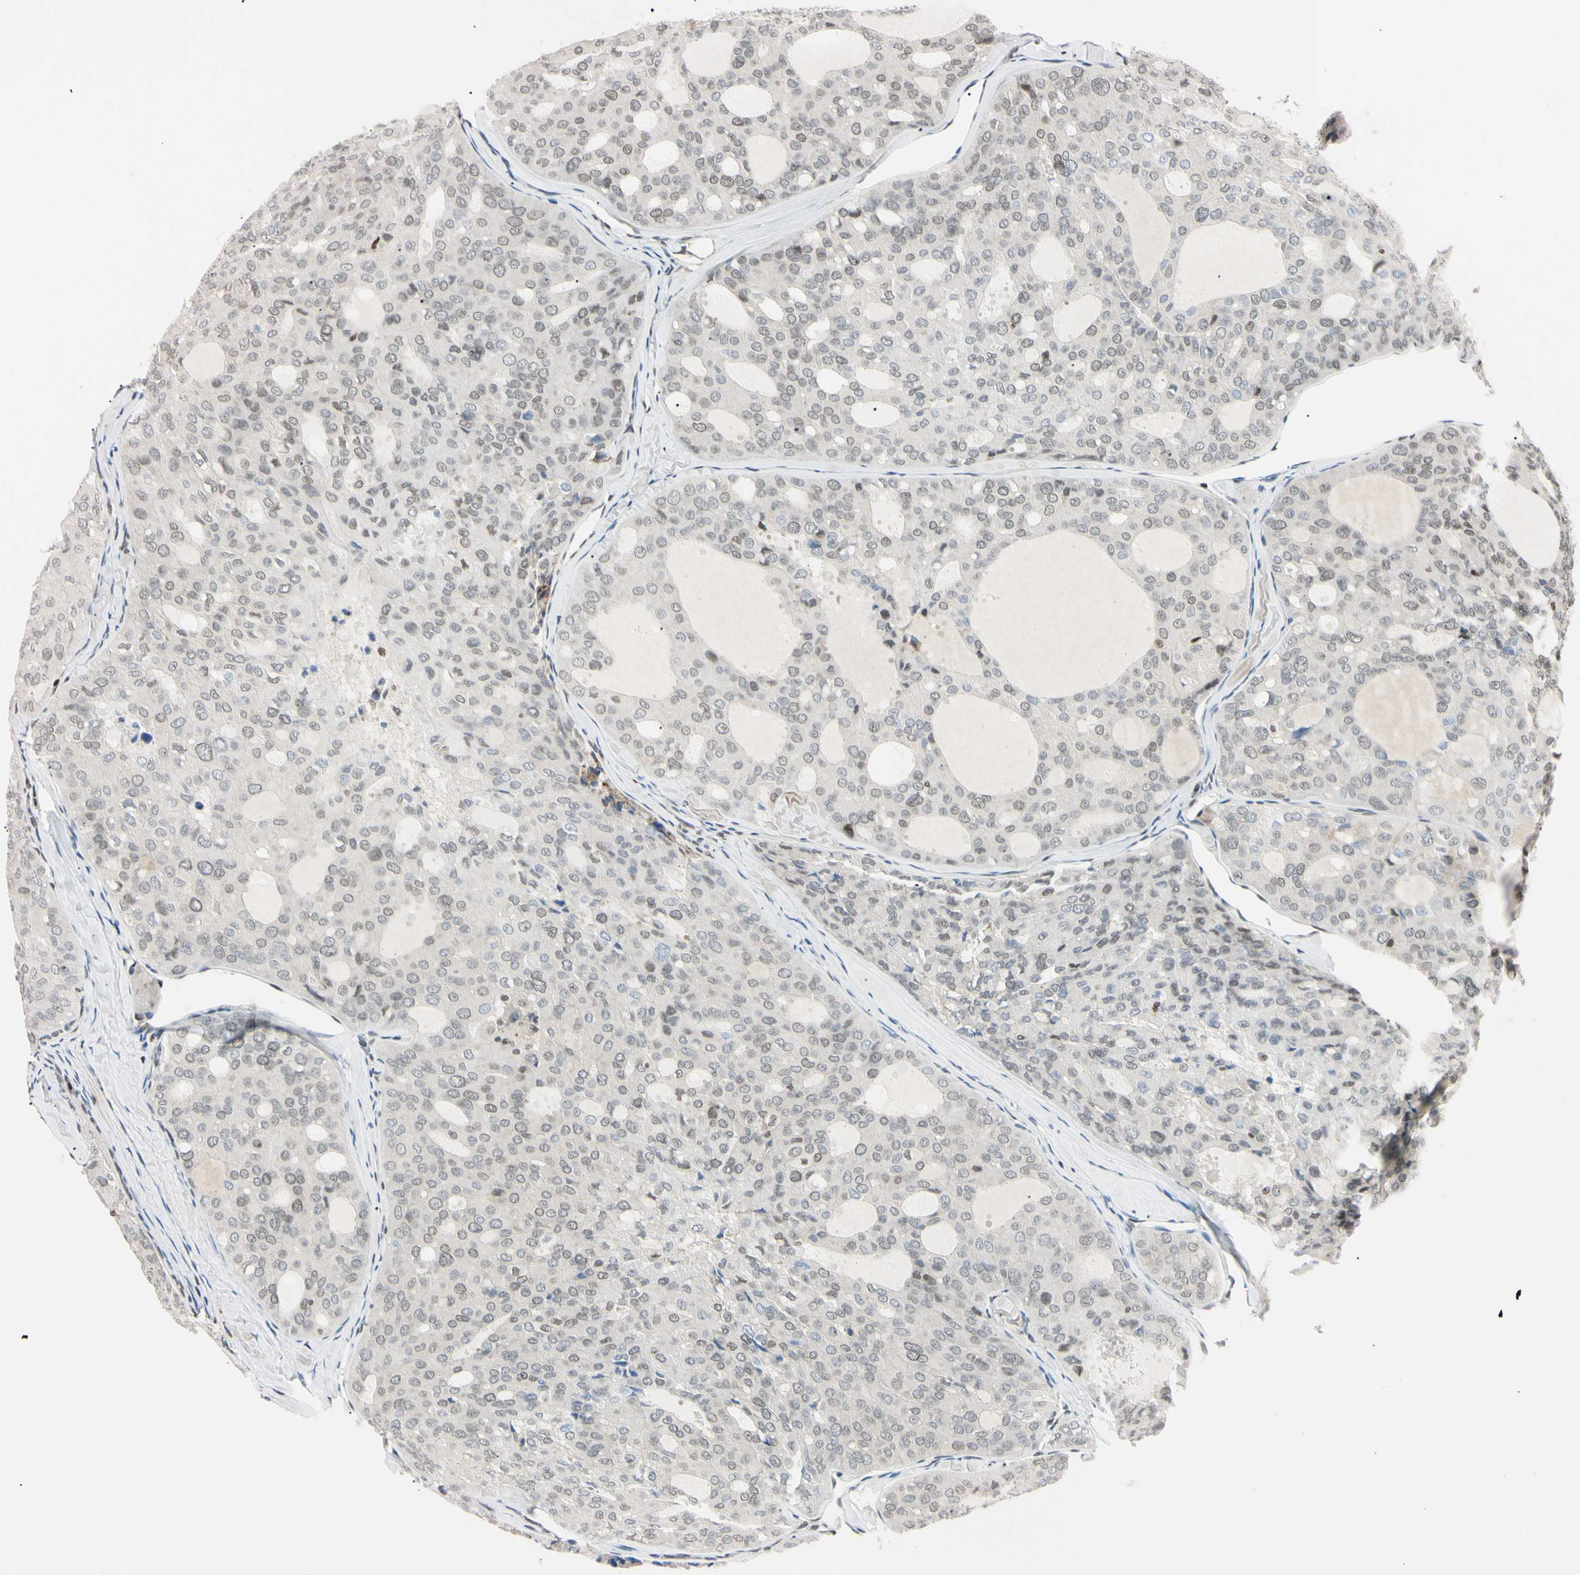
{"staining": {"intensity": "negative", "quantity": "none", "location": "none"}, "tissue": "thyroid cancer", "cell_type": "Tumor cells", "image_type": "cancer", "snomed": [{"axis": "morphology", "description": "Follicular adenoma carcinoma, NOS"}, {"axis": "topography", "description": "Thyroid gland"}], "caption": "Histopathology image shows no protein expression in tumor cells of follicular adenoma carcinoma (thyroid) tissue.", "gene": "C1orf174", "patient": {"sex": "male", "age": 75}}